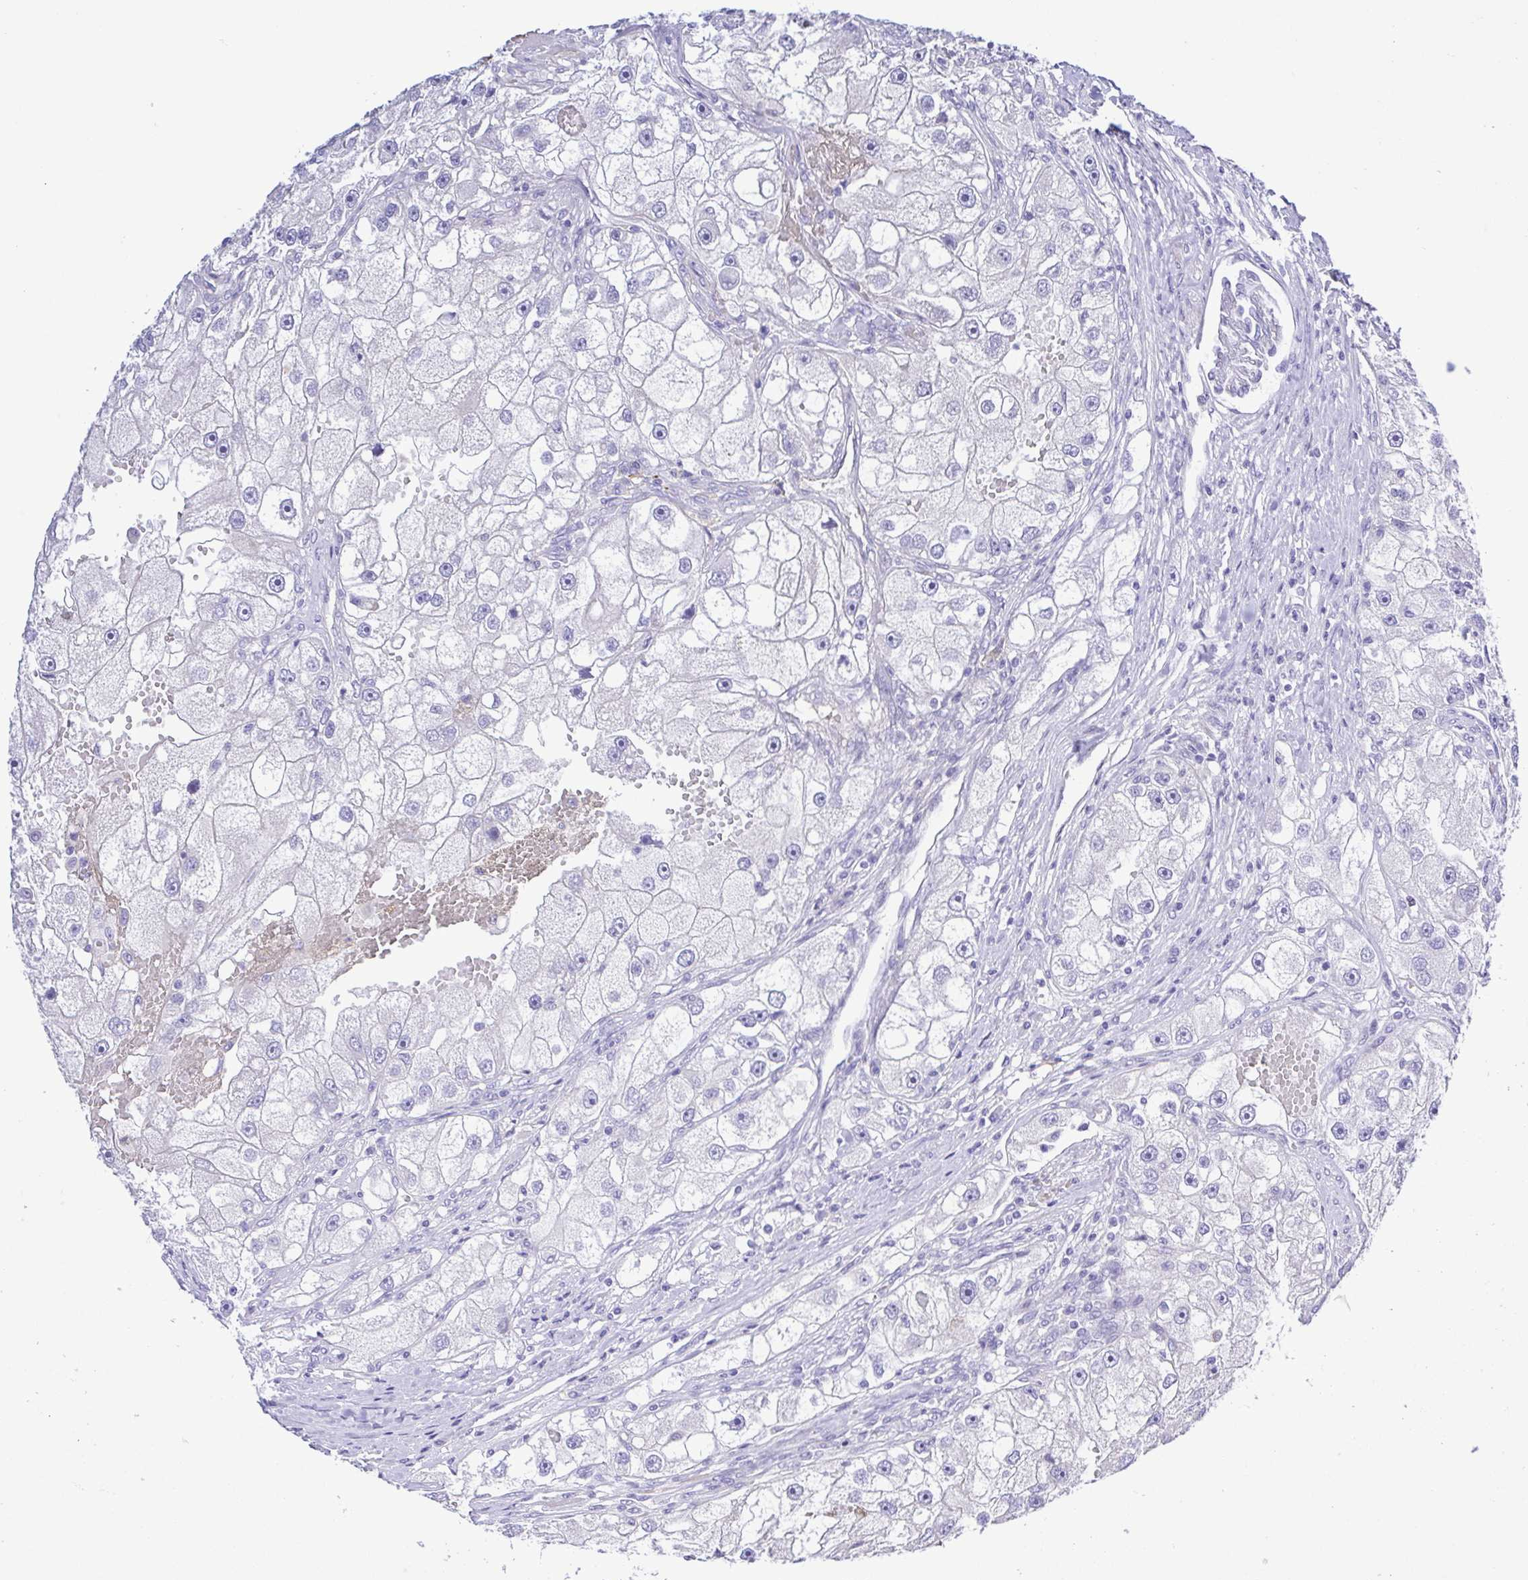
{"staining": {"intensity": "negative", "quantity": "none", "location": "none"}, "tissue": "renal cancer", "cell_type": "Tumor cells", "image_type": "cancer", "snomed": [{"axis": "morphology", "description": "Adenocarcinoma, NOS"}, {"axis": "topography", "description": "Kidney"}], "caption": "Immunohistochemistry (IHC) micrograph of human renal cancer (adenocarcinoma) stained for a protein (brown), which demonstrates no positivity in tumor cells.", "gene": "GABBR2", "patient": {"sex": "male", "age": 63}}